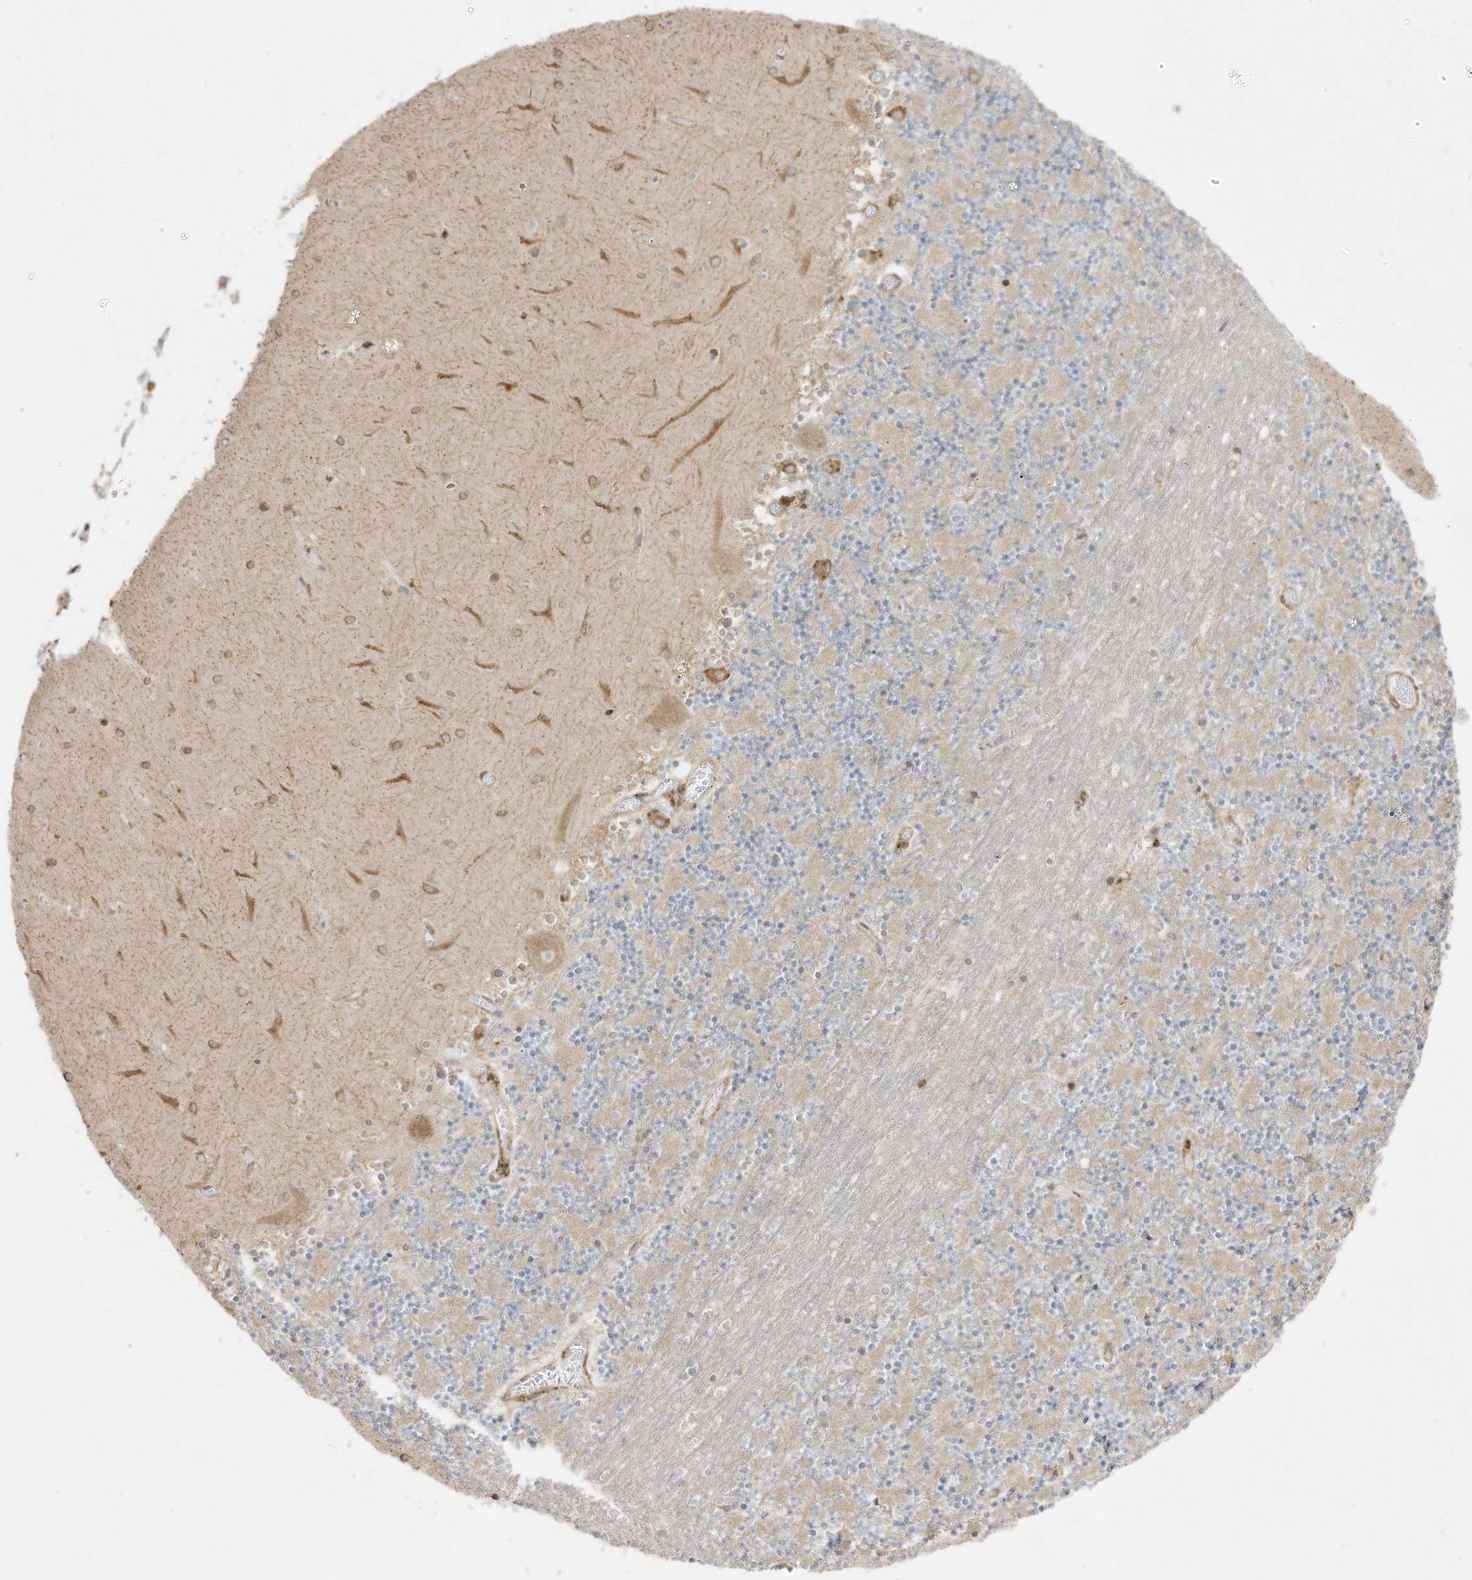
{"staining": {"intensity": "negative", "quantity": "none", "location": "none"}, "tissue": "cerebellum", "cell_type": "Cells in granular layer", "image_type": "normal", "snomed": [{"axis": "morphology", "description": "Normal tissue, NOS"}, {"axis": "topography", "description": "Cerebellum"}], "caption": "The immunohistochemistry image has no significant staining in cells in granular layer of cerebellum. The staining is performed using DAB (3,3'-diaminobenzidine) brown chromogen with nuclei counter-stained in using hematoxylin.", "gene": "PTK6", "patient": {"sex": "female", "age": 28}}